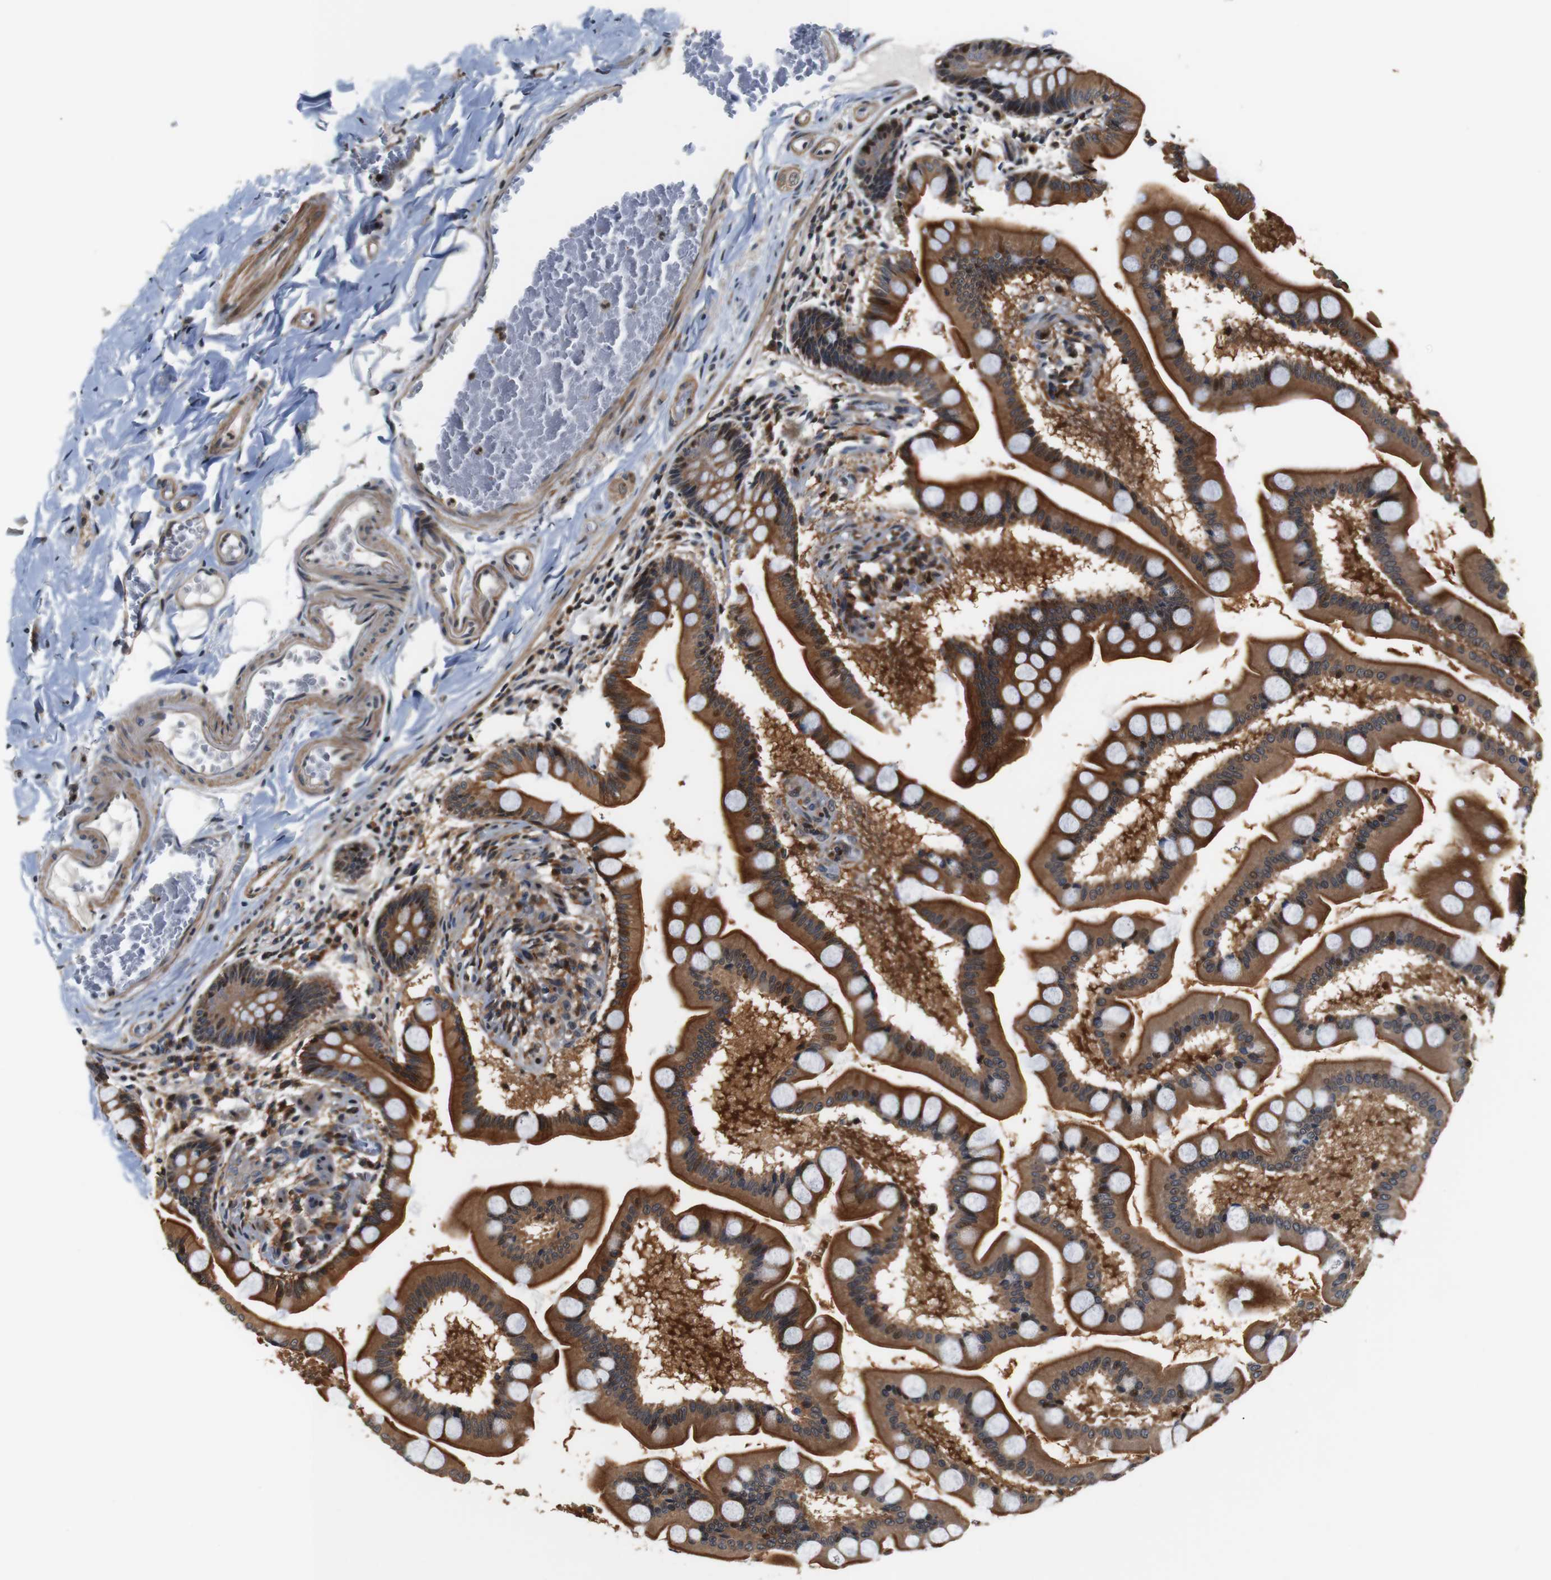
{"staining": {"intensity": "strong", "quantity": ">75%", "location": "cytoplasmic/membranous"}, "tissue": "small intestine", "cell_type": "Glandular cells", "image_type": "normal", "snomed": [{"axis": "morphology", "description": "Normal tissue, NOS"}, {"axis": "topography", "description": "Small intestine"}], "caption": "Immunohistochemistry (DAB) staining of unremarkable small intestine exhibits strong cytoplasmic/membranous protein staining in about >75% of glandular cells. (brown staining indicates protein expression, while blue staining denotes nuclei).", "gene": "LRP4", "patient": {"sex": "male", "age": 41}}